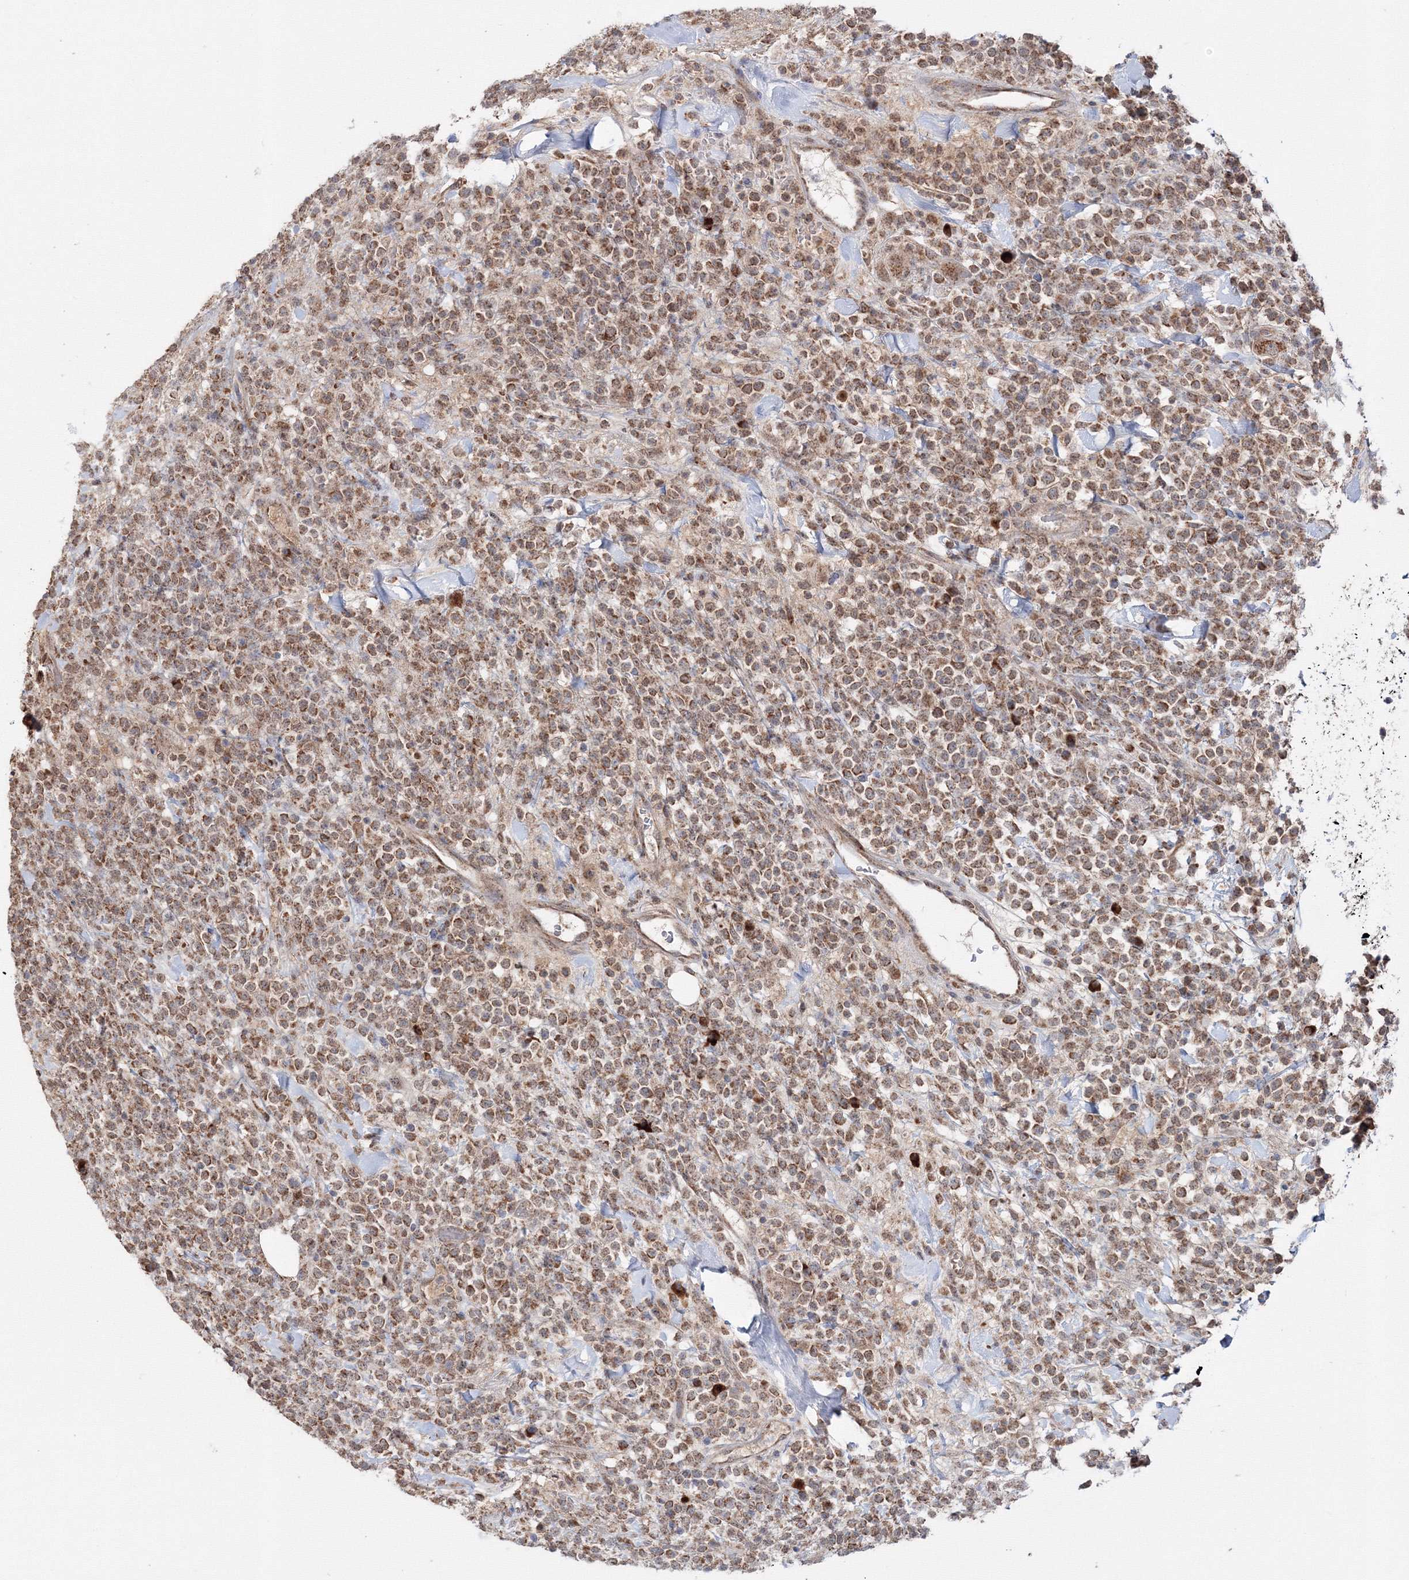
{"staining": {"intensity": "moderate", "quantity": ">75%", "location": "cytoplasmic/membranous"}, "tissue": "lymphoma", "cell_type": "Tumor cells", "image_type": "cancer", "snomed": [{"axis": "morphology", "description": "Malignant lymphoma, non-Hodgkin's type, High grade"}, {"axis": "topography", "description": "Colon"}], "caption": "Protein analysis of lymphoma tissue demonstrates moderate cytoplasmic/membranous staining in approximately >75% of tumor cells. (Stains: DAB in brown, nuclei in blue, Microscopy: brightfield microscopy at high magnification).", "gene": "PEX13", "patient": {"sex": "female", "age": 53}}